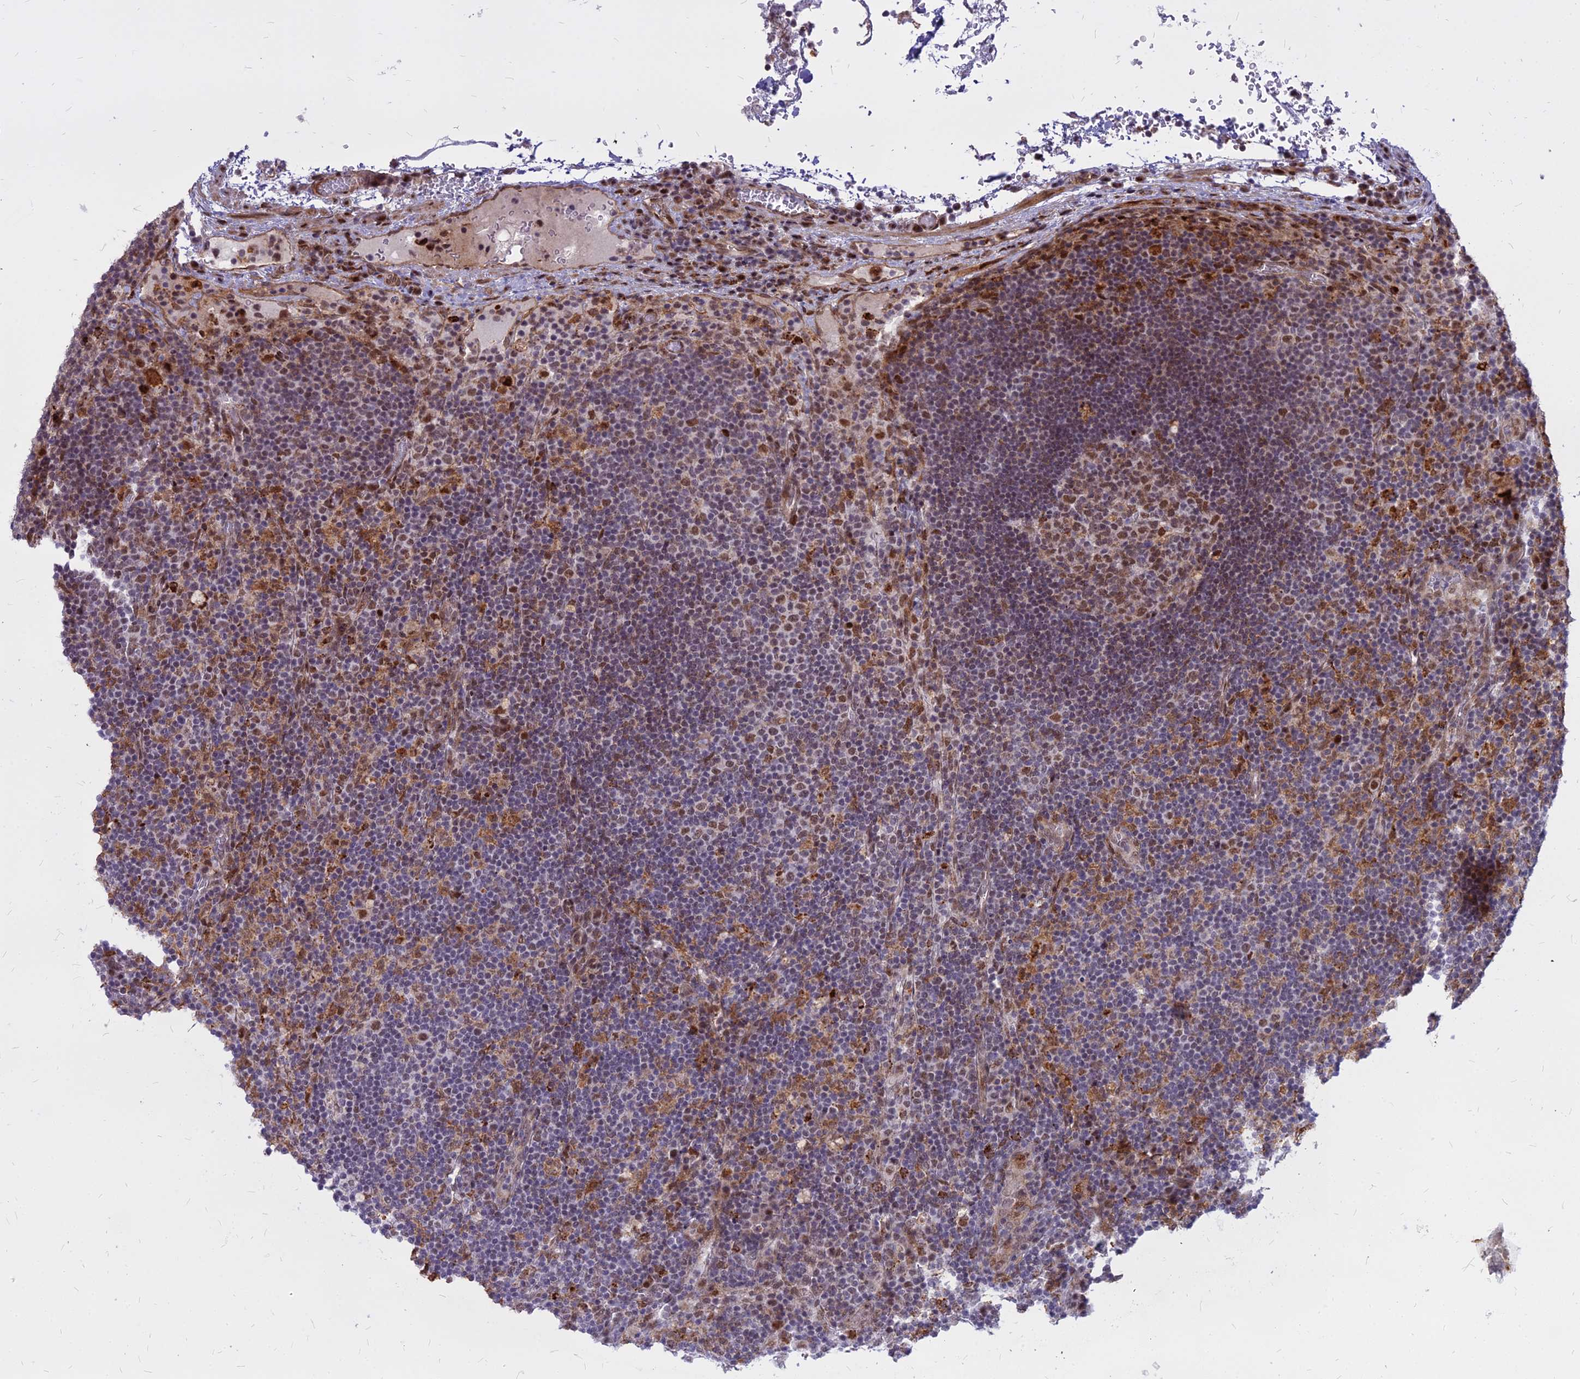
{"staining": {"intensity": "moderate", "quantity": ">75%", "location": "nuclear"}, "tissue": "lymph node", "cell_type": "Germinal center cells", "image_type": "normal", "snomed": [{"axis": "morphology", "description": "Normal tissue, NOS"}, {"axis": "topography", "description": "Lymph node"}], "caption": "Immunohistochemistry staining of benign lymph node, which shows medium levels of moderate nuclear expression in about >75% of germinal center cells indicating moderate nuclear protein expression. The staining was performed using DAB (3,3'-diaminobenzidine) (brown) for protein detection and nuclei were counterstained in hematoxylin (blue).", "gene": "ALG10B", "patient": {"sex": "male", "age": 58}}